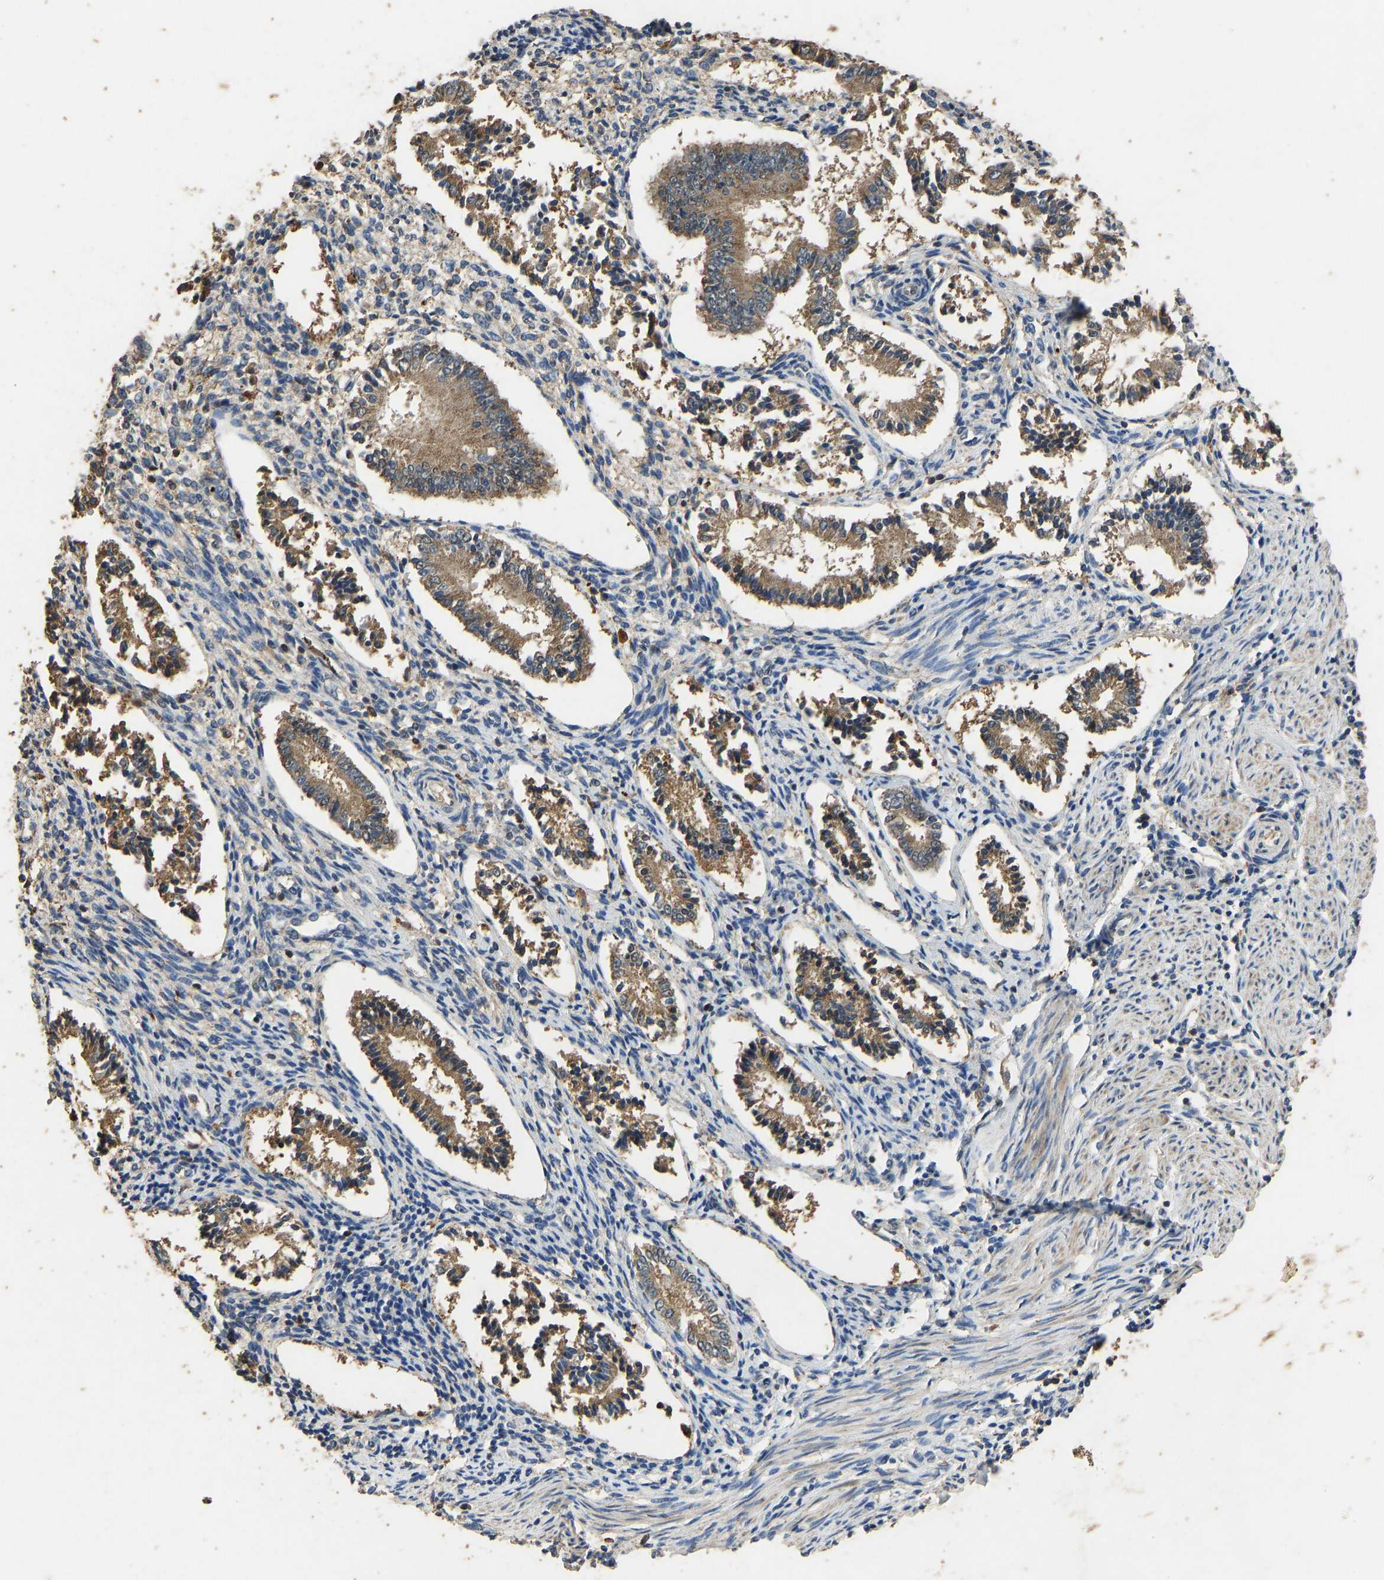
{"staining": {"intensity": "negative", "quantity": "none", "location": "none"}, "tissue": "endometrium", "cell_type": "Cells in endometrial stroma", "image_type": "normal", "snomed": [{"axis": "morphology", "description": "Normal tissue, NOS"}, {"axis": "topography", "description": "Endometrium"}], "caption": "High magnification brightfield microscopy of unremarkable endometrium stained with DAB (brown) and counterstained with hematoxylin (blue): cells in endometrial stroma show no significant staining. (DAB IHC with hematoxylin counter stain).", "gene": "CIDEC", "patient": {"sex": "female", "age": 42}}